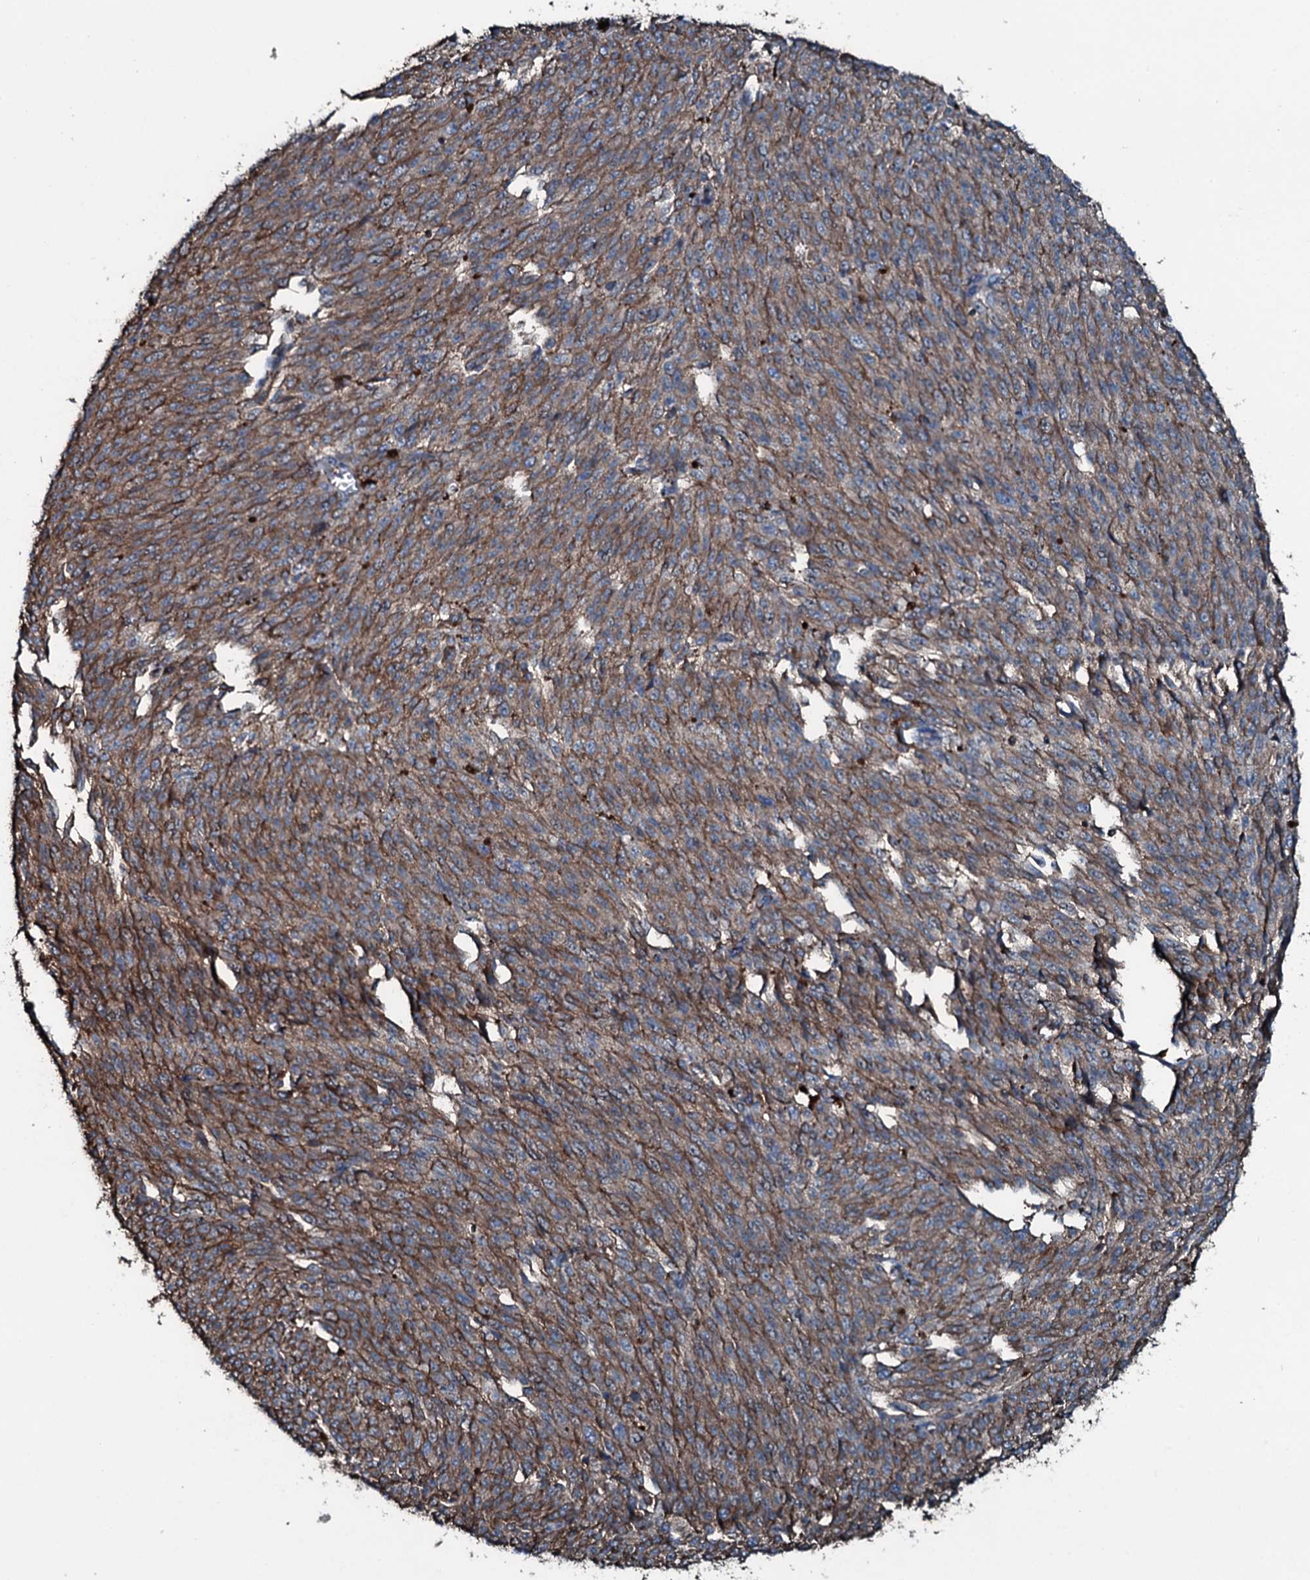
{"staining": {"intensity": "moderate", "quantity": ">75%", "location": "cytoplasmic/membranous"}, "tissue": "melanoma", "cell_type": "Tumor cells", "image_type": "cancer", "snomed": [{"axis": "morphology", "description": "Malignant melanoma, NOS"}, {"axis": "topography", "description": "Skin"}], "caption": "IHC of human malignant melanoma demonstrates medium levels of moderate cytoplasmic/membranous positivity in approximately >75% of tumor cells.", "gene": "SLC25A38", "patient": {"sex": "female", "age": 52}}